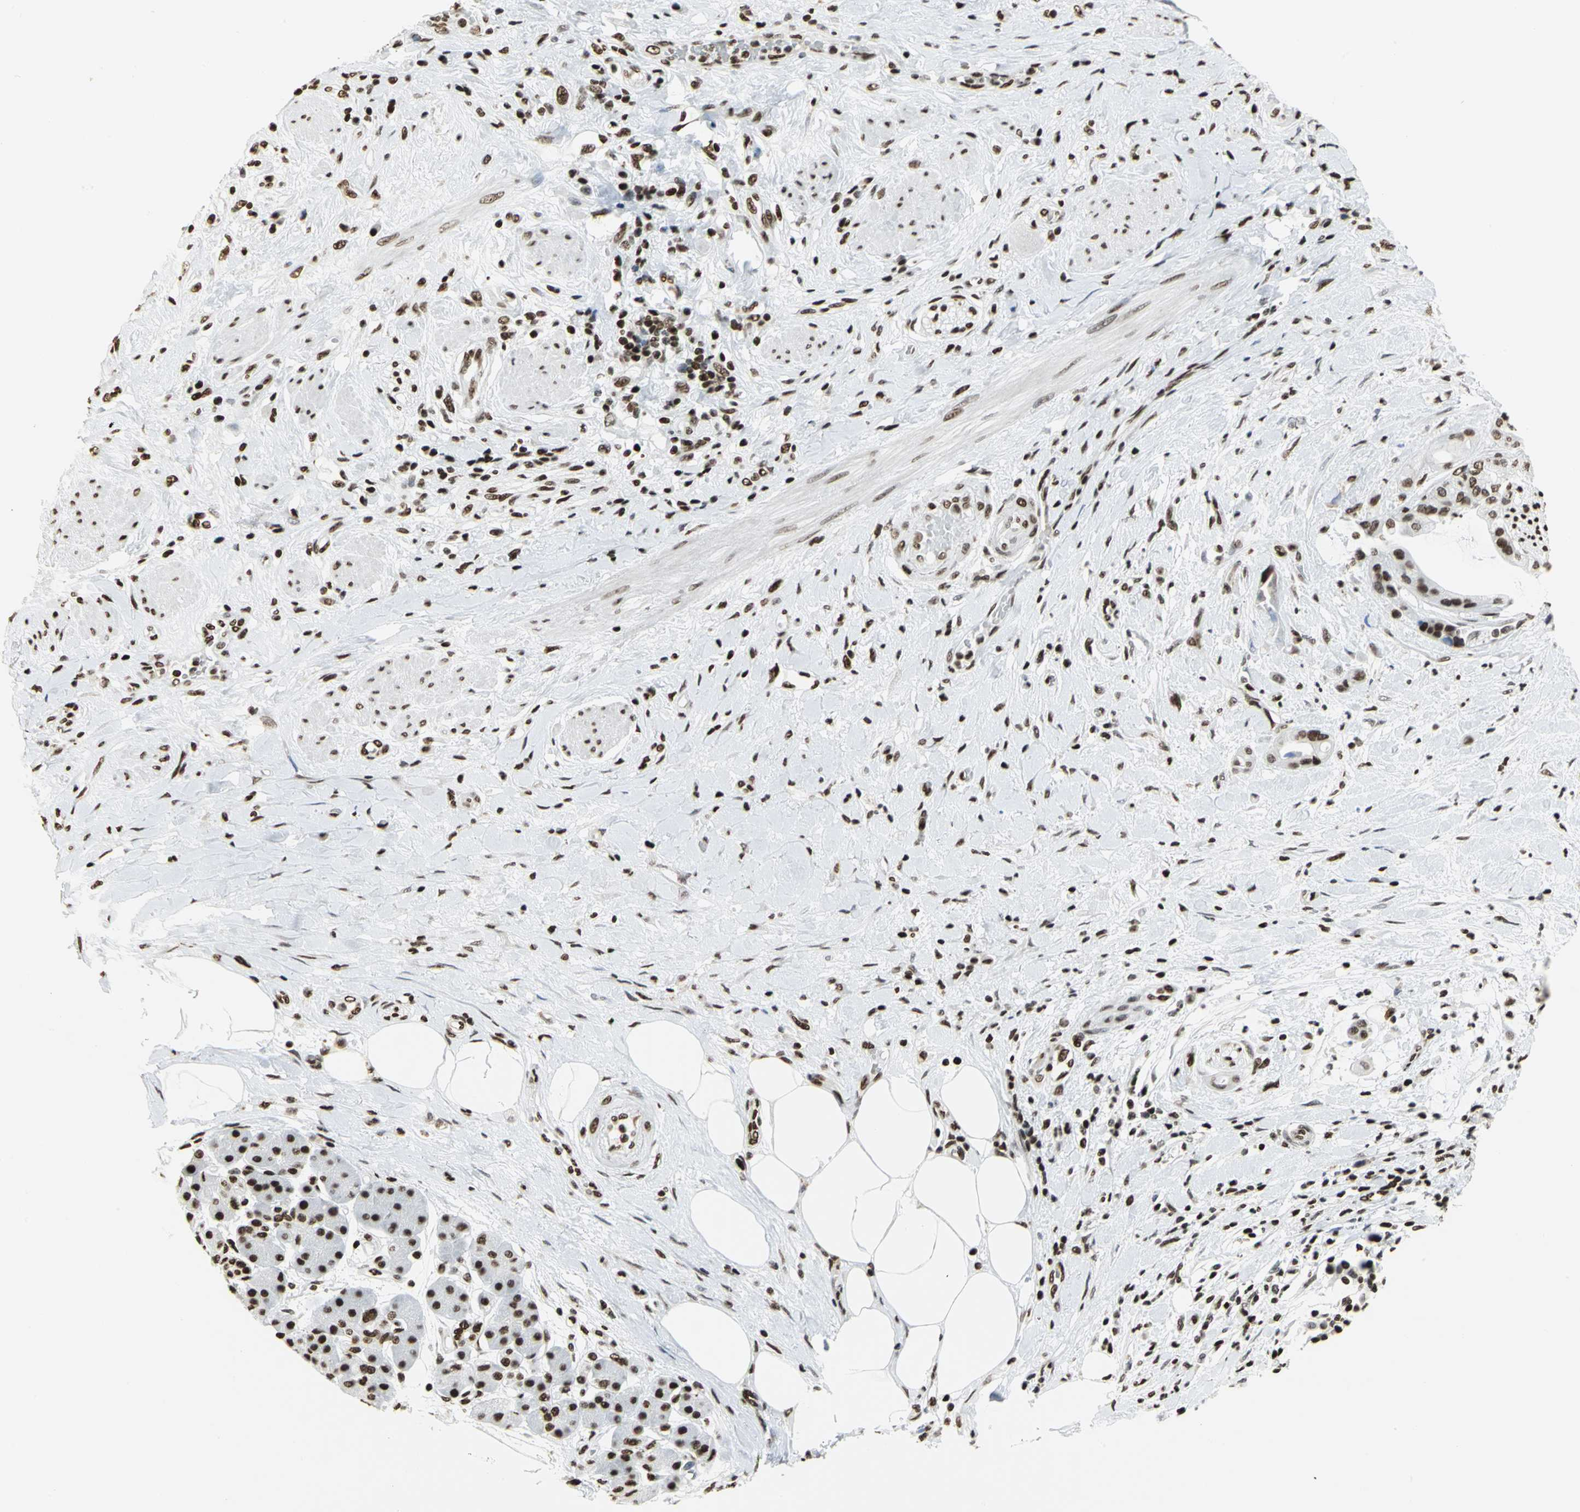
{"staining": {"intensity": "strong", "quantity": ">75%", "location": "nuclear"}, "tissue": "pancreatic cancer", "cell_type": "Tumor cells", "image_type": "cancer", "snomed": [{"axis": "morphology", "description": "Adenocarcinoma, NOS"}, {"axis": "morphology", "description": "Adenocarcinoma, metastatic, NOS"}, {"axis": "topography", "description": "Lymph node"}, {"axis": "topography", "description": "Pancreas"}, {"axis": "topography", "description": "Duodenum"}], "caption": "Human pancreatic cancer stained with a protein marker reveals strong staining in tumor cells.", "gene": "HMGB1", "patient": {"sex": "female", "age": 64}}